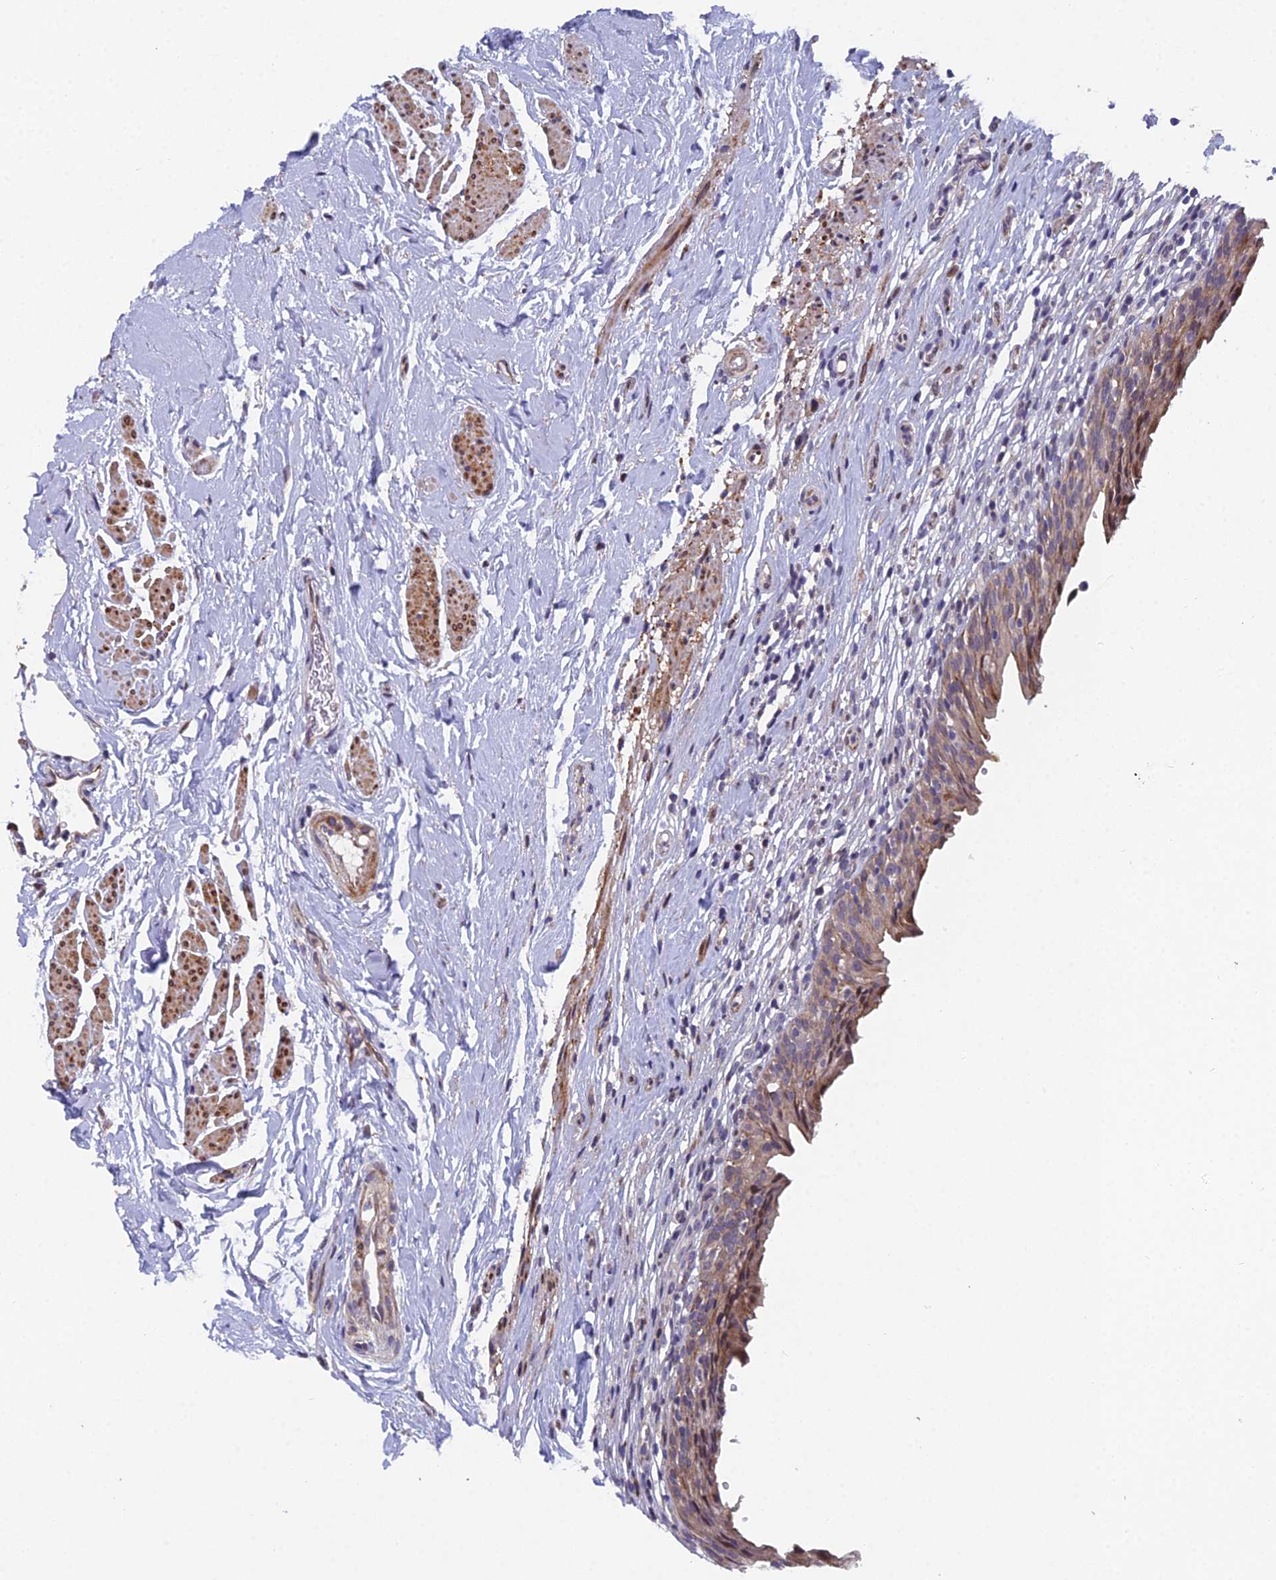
{"staining": {"intensity": "moderate", "quantity": ">75%", "location": "cytoplasmic/membranous,nuclear"}, "tissue": "urinary bladder", "cell_type": "Urothelial cells", "image_type": "normal", "snomed": [{"axis": "morphology", "description": "Normal tissue, NOS"}, {"axis": "morphology", "description": "Inflammation, NOS"}, {"axis": "topography", "description": "Urinary bladder"}], "caption": "Urothelial cells demonstrate medium levels of moderate cytoplasmic/membranous,nuclear positivity in approximately >75% of cells in normal human urinary bladder. The protein is shown in brown color, while the nuclei are stained blue.", "gene": "RAB28", "patient": {"sex": "male", "age": 63}}